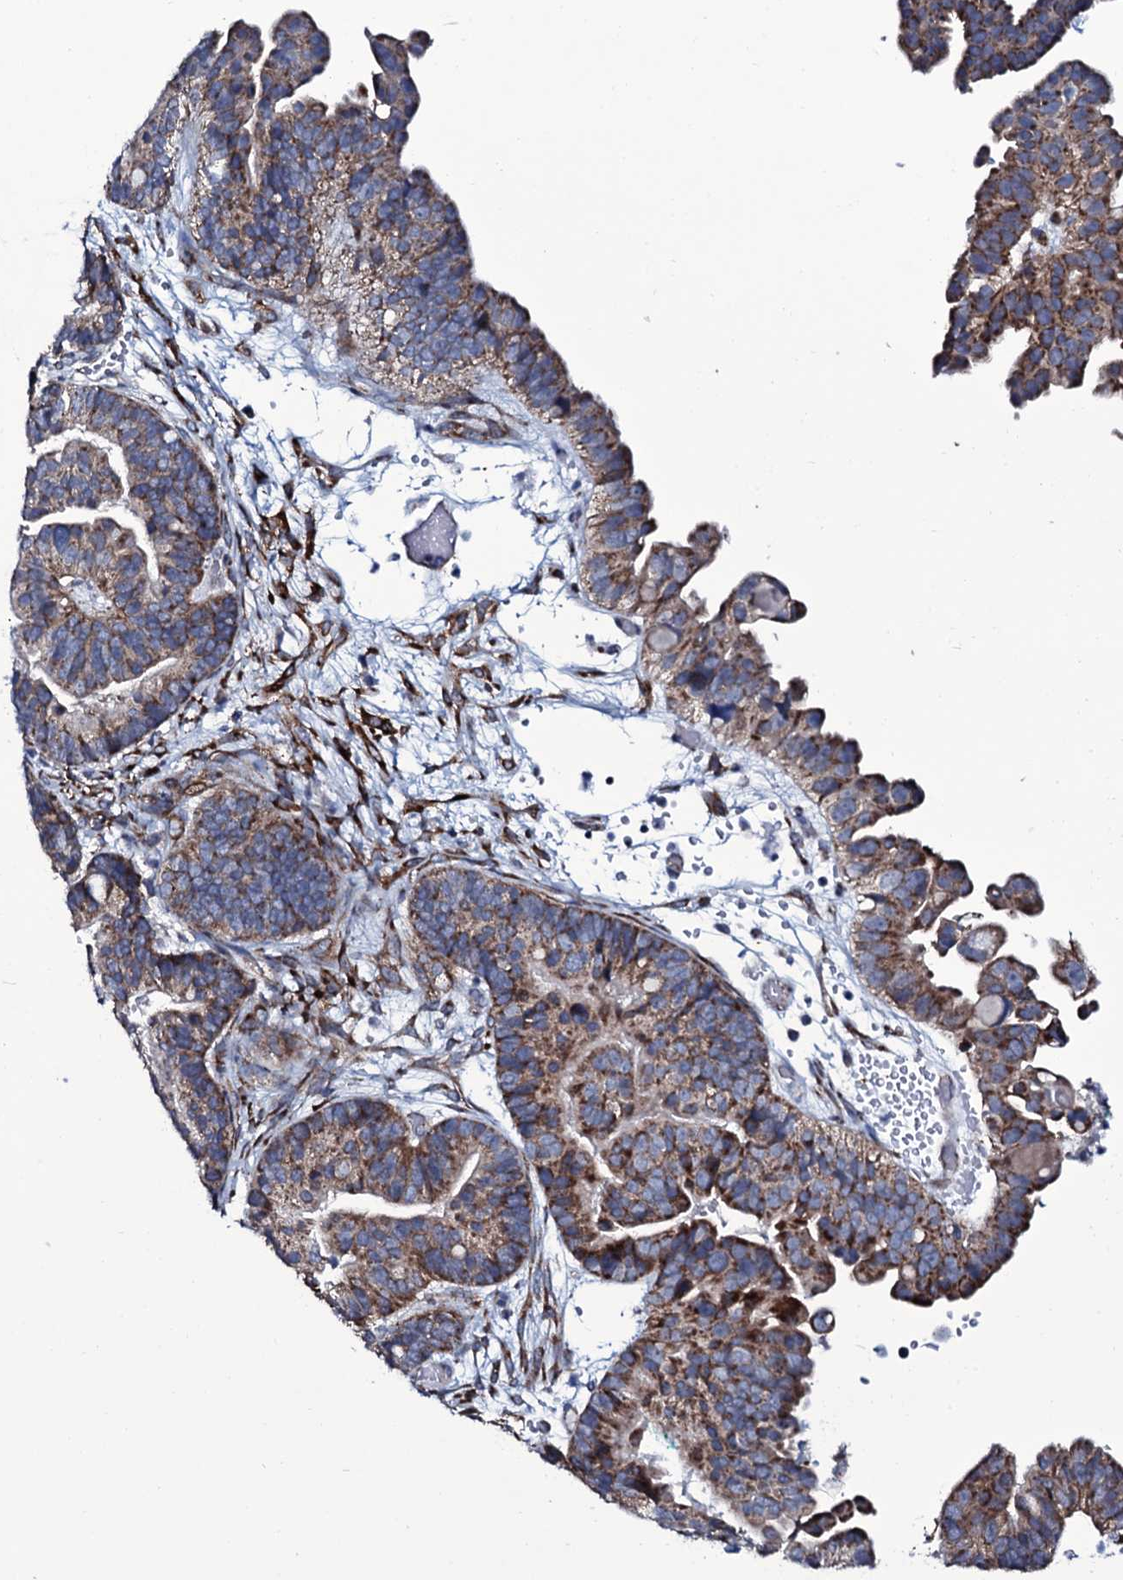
{"staining": {"intensity": "moderate", "quantity": ">75%", "location": "cytoplasmic/membranous"}, "tissue": "ovarian cancer", "cell_type": "Tumor cells", "image_type": "cancer", "snomed": [{"axis": "morphology", "description": "Cystadenocarcinoma, serous, NOS"}, {"axis": "topography", "description": "Ovary"}], "caption": "DAB immunohistochemical staining of human ovarian cancer shows moderate cytoplasmic/membranous protein positivity in approximately >75% of tumor cells.", "gene": "WIPF3", "patient": {"sex": "female", "age": 56}}